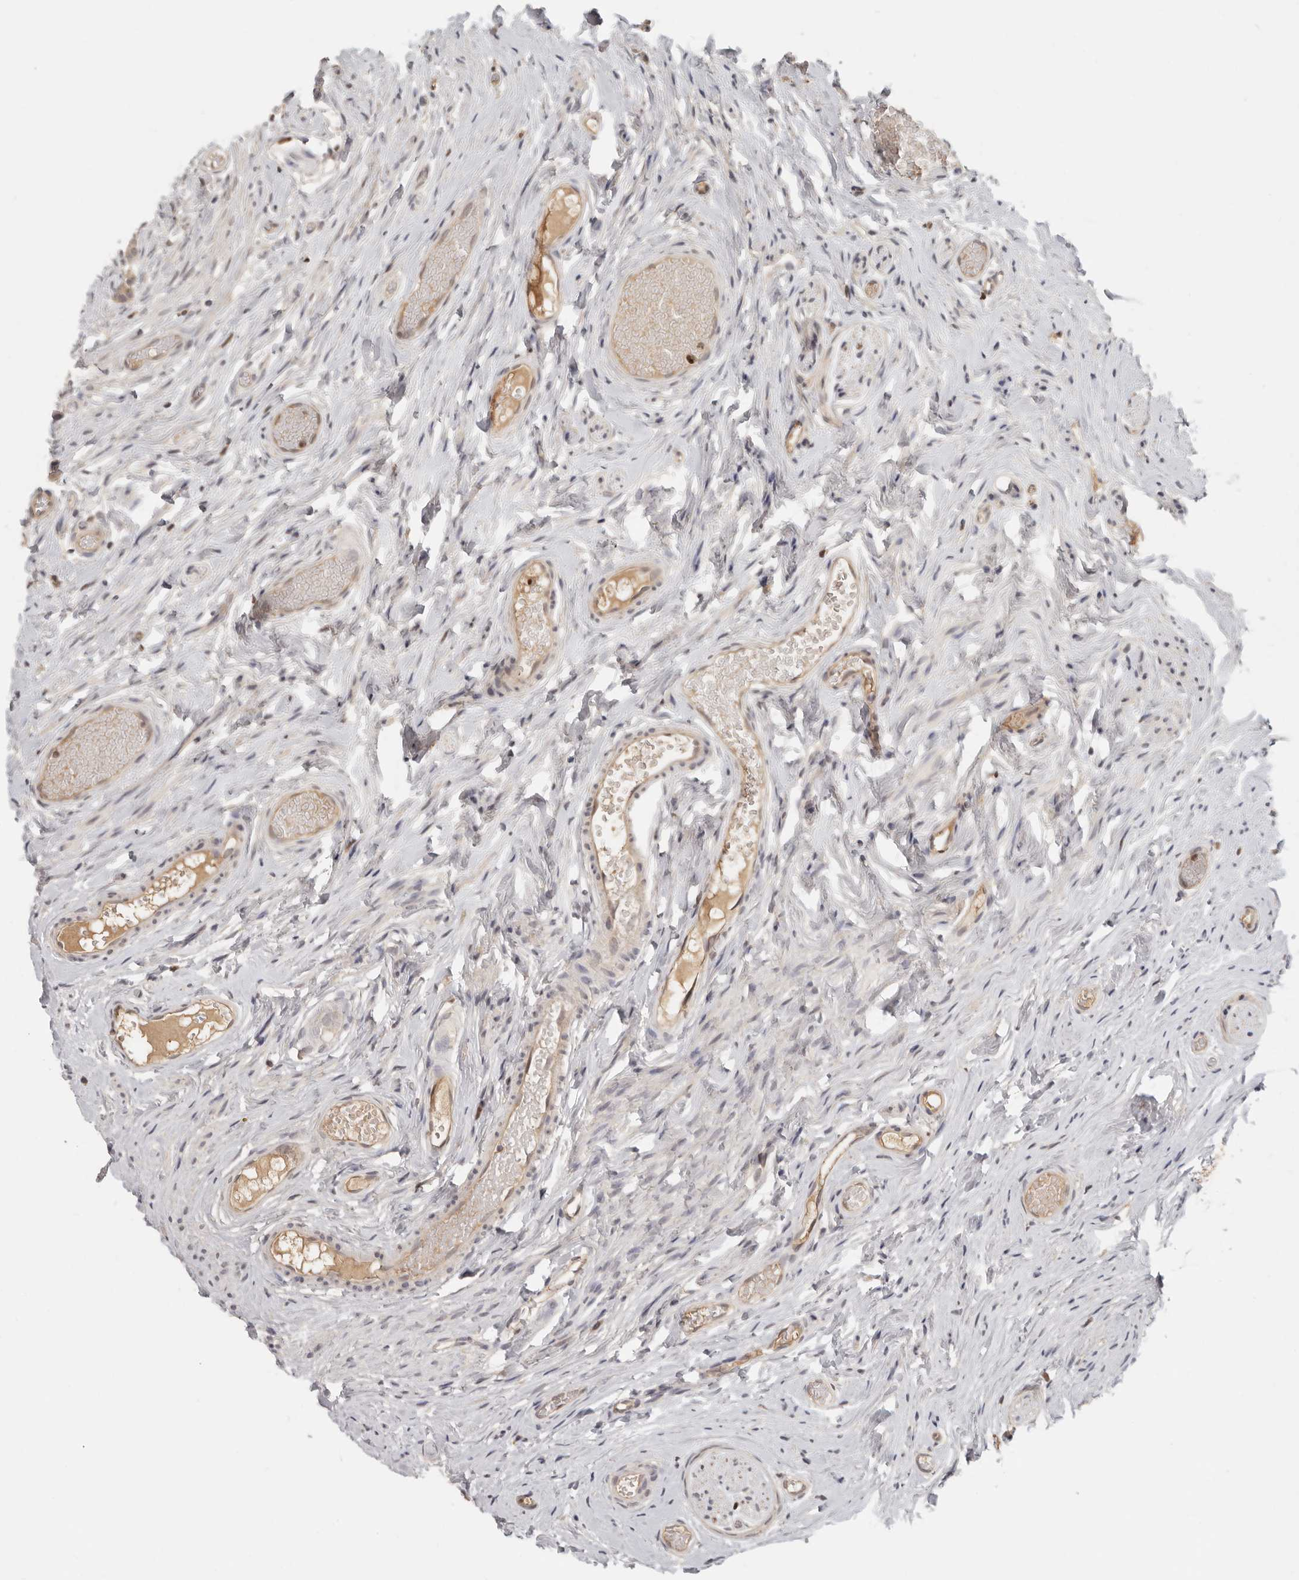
{"staining": {"intensity": "moderate", "quantity": ">75%", "location": "cytoplasmic/membranous"}, "tissue": "epididymis", "cell_type": "Glandular cells", "image_type": "normal", "snomed": [{"axis": "morphology", "description": "Normal tissue, NOS"}, {"axis": "topography", "description": "Epididymis"}], "caption": "Protein staining by immunohistochemistry demonstrates moderate cytoplasmic/membranous positivity in approximately >75% of glandular cells in normal epididymis. (brown staining indicates protein expression, while blue staining denotes nuclei).", "gene": "PSMA5", "patient": {"sex": "male", "age": 9}}